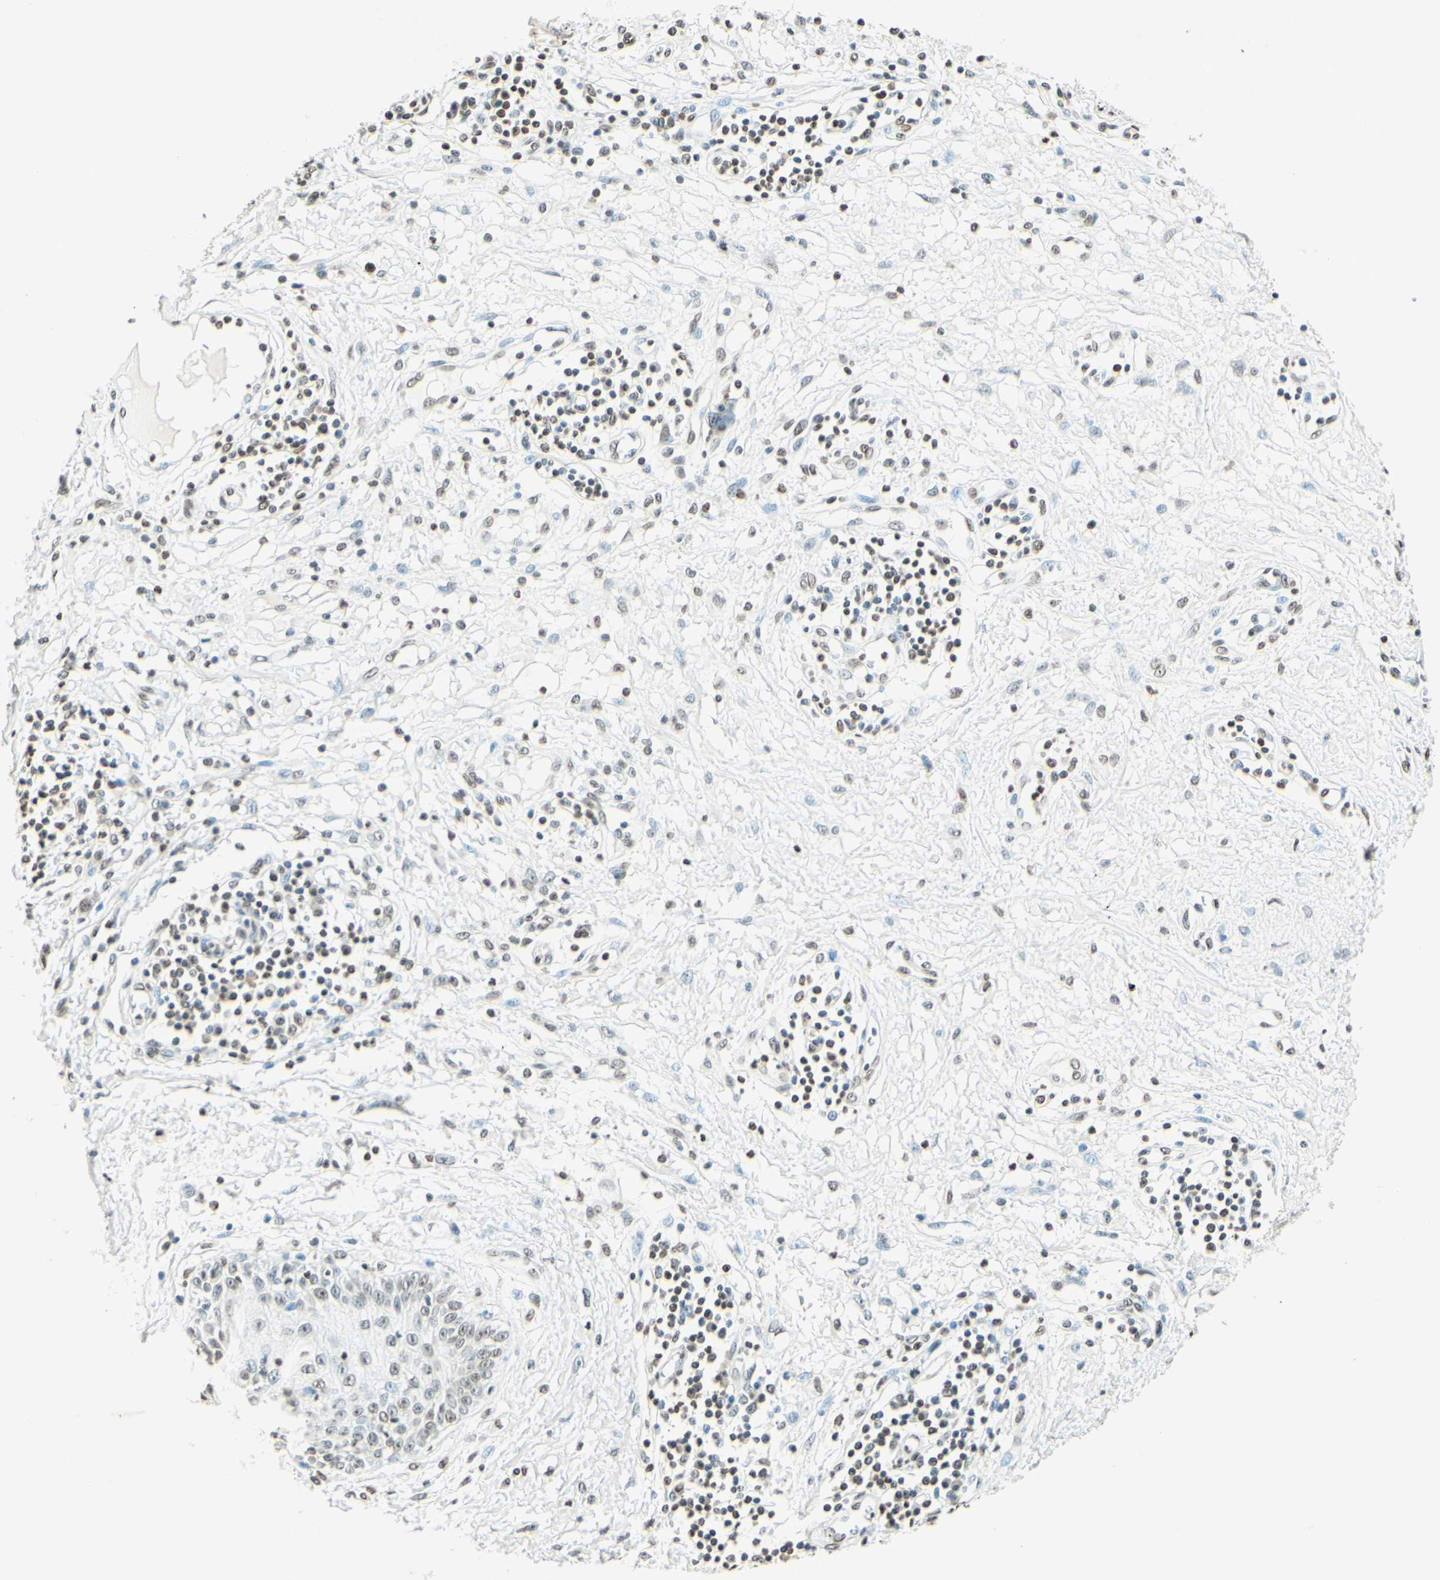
{"staining": {"intensity": "weak", "quantity": "<25%", "location": "nuclear"}, "tissue": "skin cancer", "cell_type": "Tumor cells", "image_type": "cancer", "snomed": [{"axis": "morphology", "description": "Squamous cell carcinoma, NOS"}, {"axis": "topography", "description": "Skin"}], "caption": "IHC micrograph of neoplastic tissue: skin cancer (squamous cell carcinoma) stained with DAB (3,3'-diaminobenzidine) shows no significant protein expression in tumor cells.", "gene": "MSH2", "patient": {"sex": "female", "age": 78}}